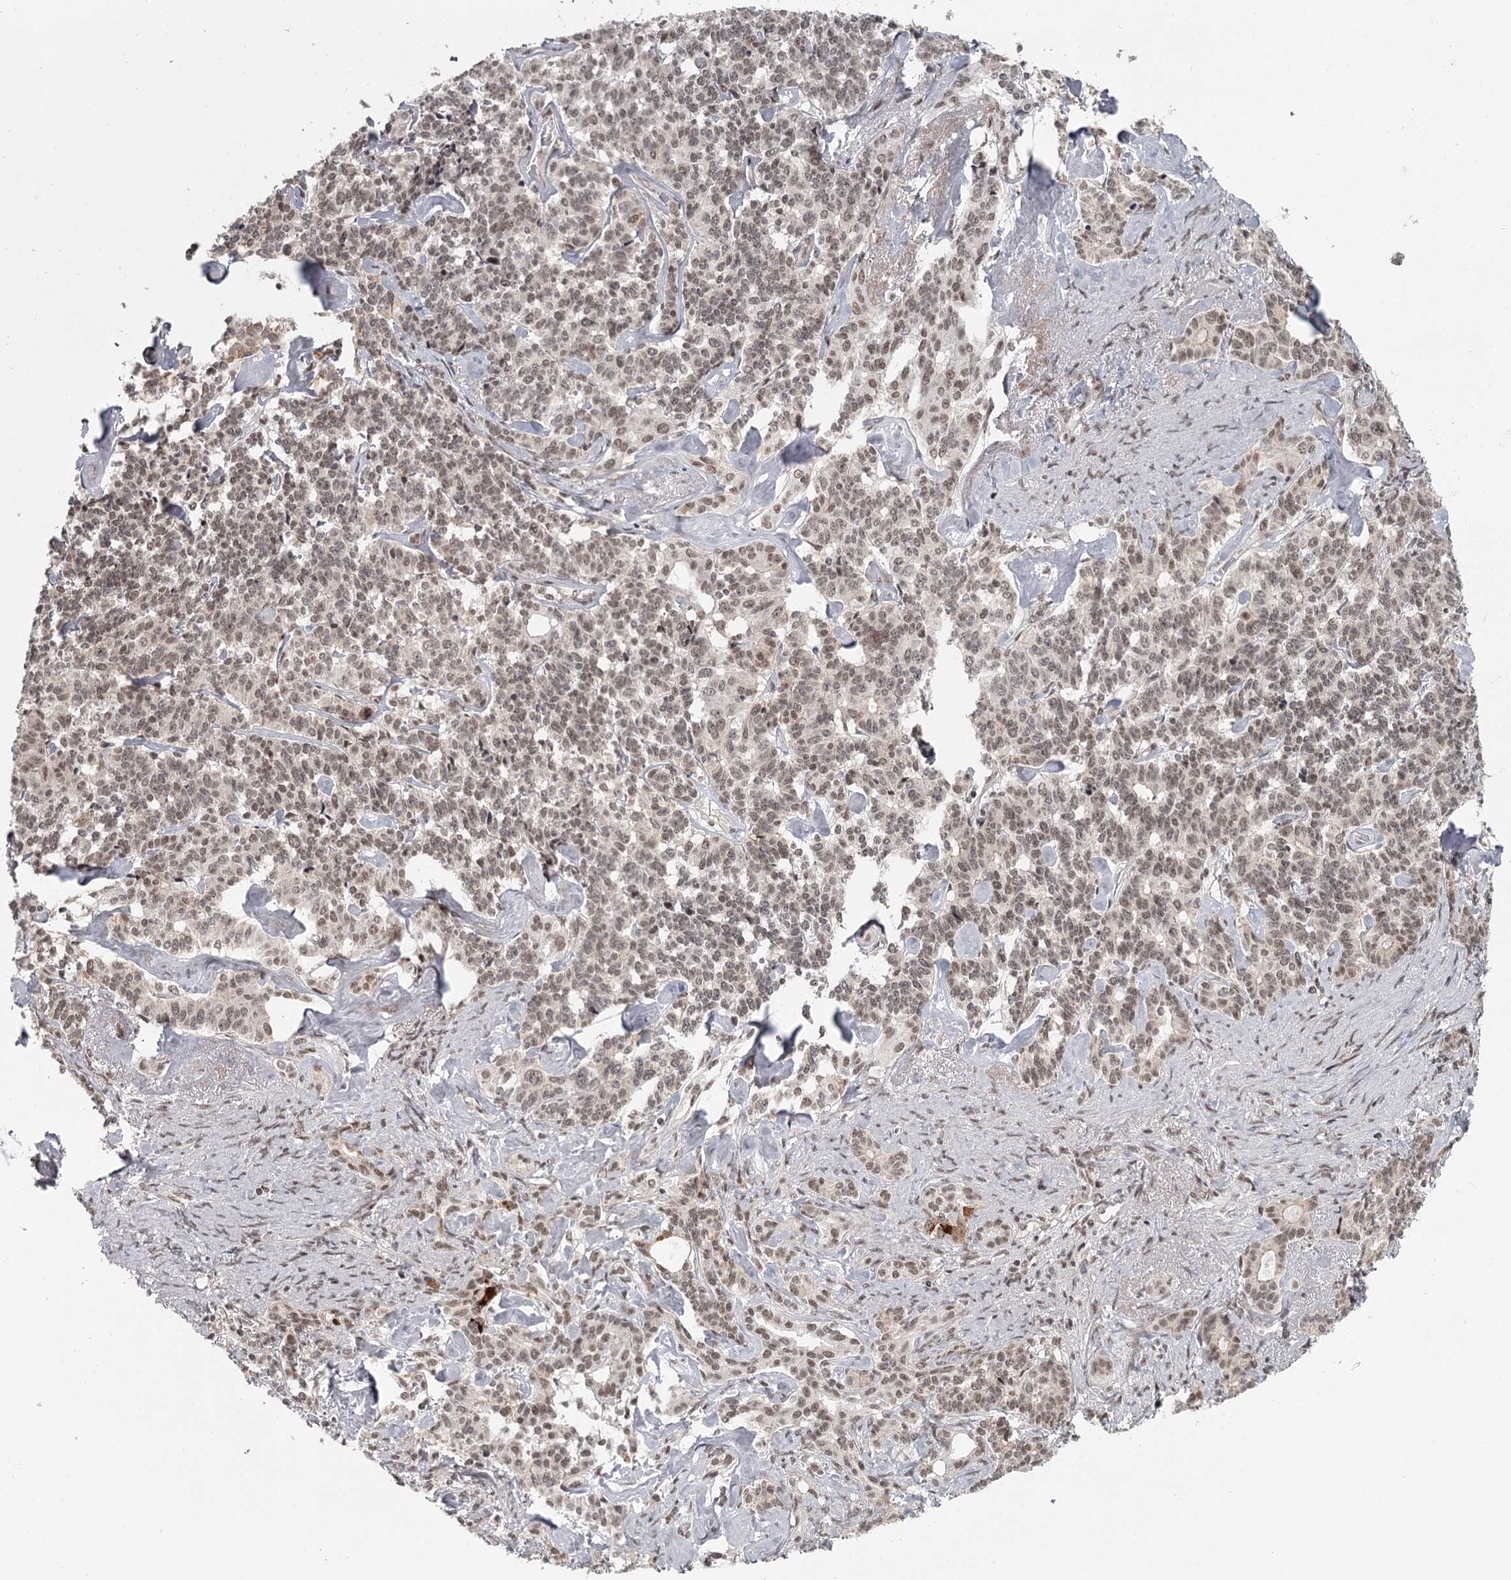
{"staining": {"intensity": "moderate", "quantity": ">75%", "location": "nuclear"}, "tissue": "pancreatic cancer", "cell_type": "Tumor cells", "image_type": "cancer", "snomed": [{"axis": "morphology", "description": "Adenocarcinoma, NOS"}, {"axis": "topography", "description": "Pancreas"}], "caption": "The photomicrograph demonstrates immunohistochemical staining of pancreatic adenocarcinoma. There is moderate nuclear staining is identified in approximately >75% of tumor cells.", "gene": "FAM13C", "patient": {"sex": "female", "age": 74}}